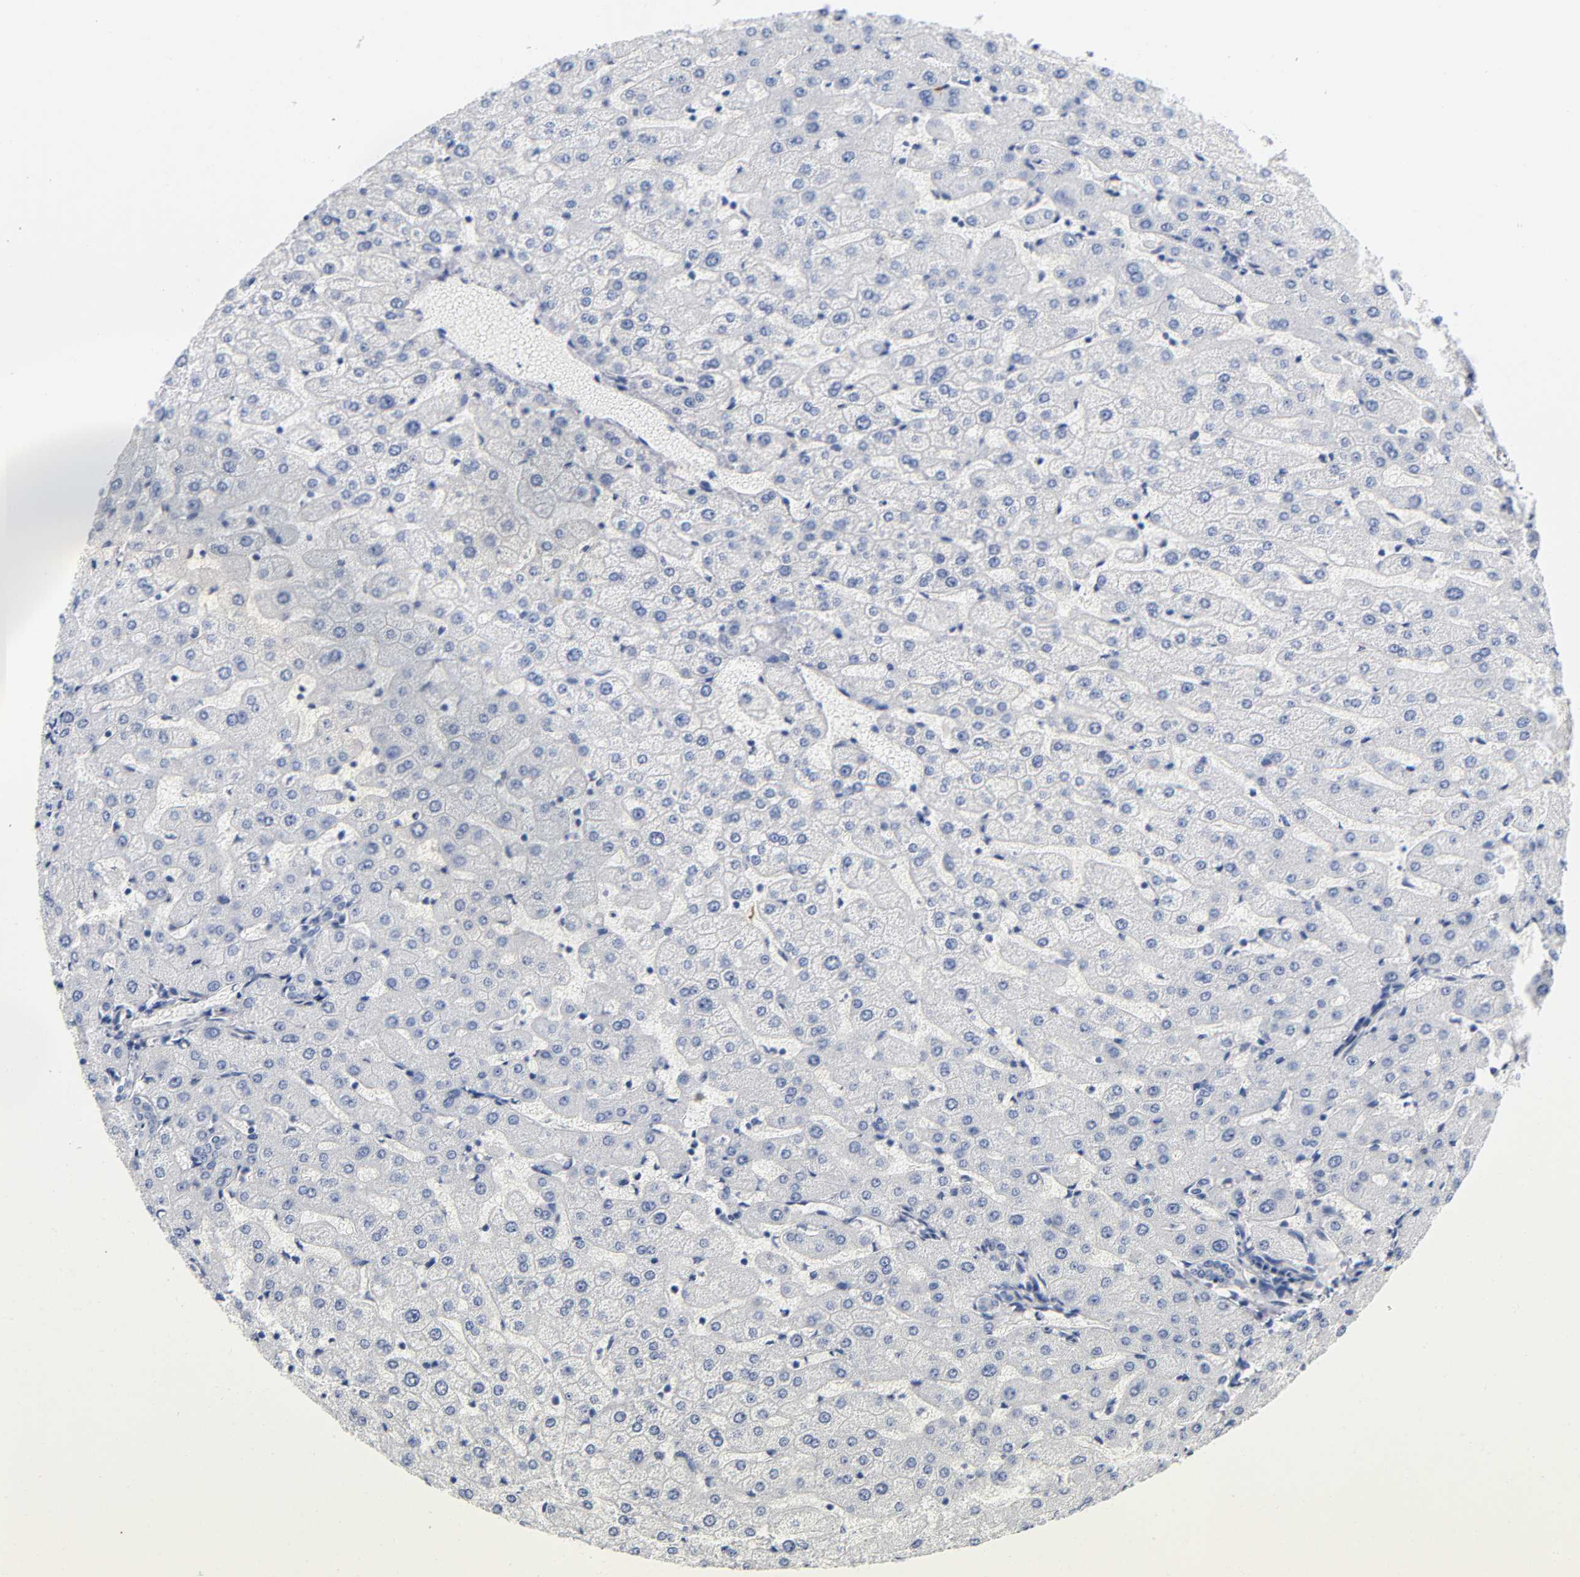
{"staining": {"intensity": "negative", "quantity": "none", "location": "none"}, "tissue": "liver", "cell_type": "Cholangiocytes", "image_type": "normal", "snomed": [{"axis": "morphology", "description": "Normal tissue, NOS"}, {"axis": "morphology", "description": "Fibrosis, NOS"}, {"axis": "topography", "description": "Liver"}], "caption": "Immunohistochemical staining of benign liver shows no significant expression in cholangiocytes. (DAB (3,3'-diaminobenzidine) immunohistochemistry with hematoxylin counter stain).", "gene": "TNC", "patient": {"sex": "female", "age": 29}}